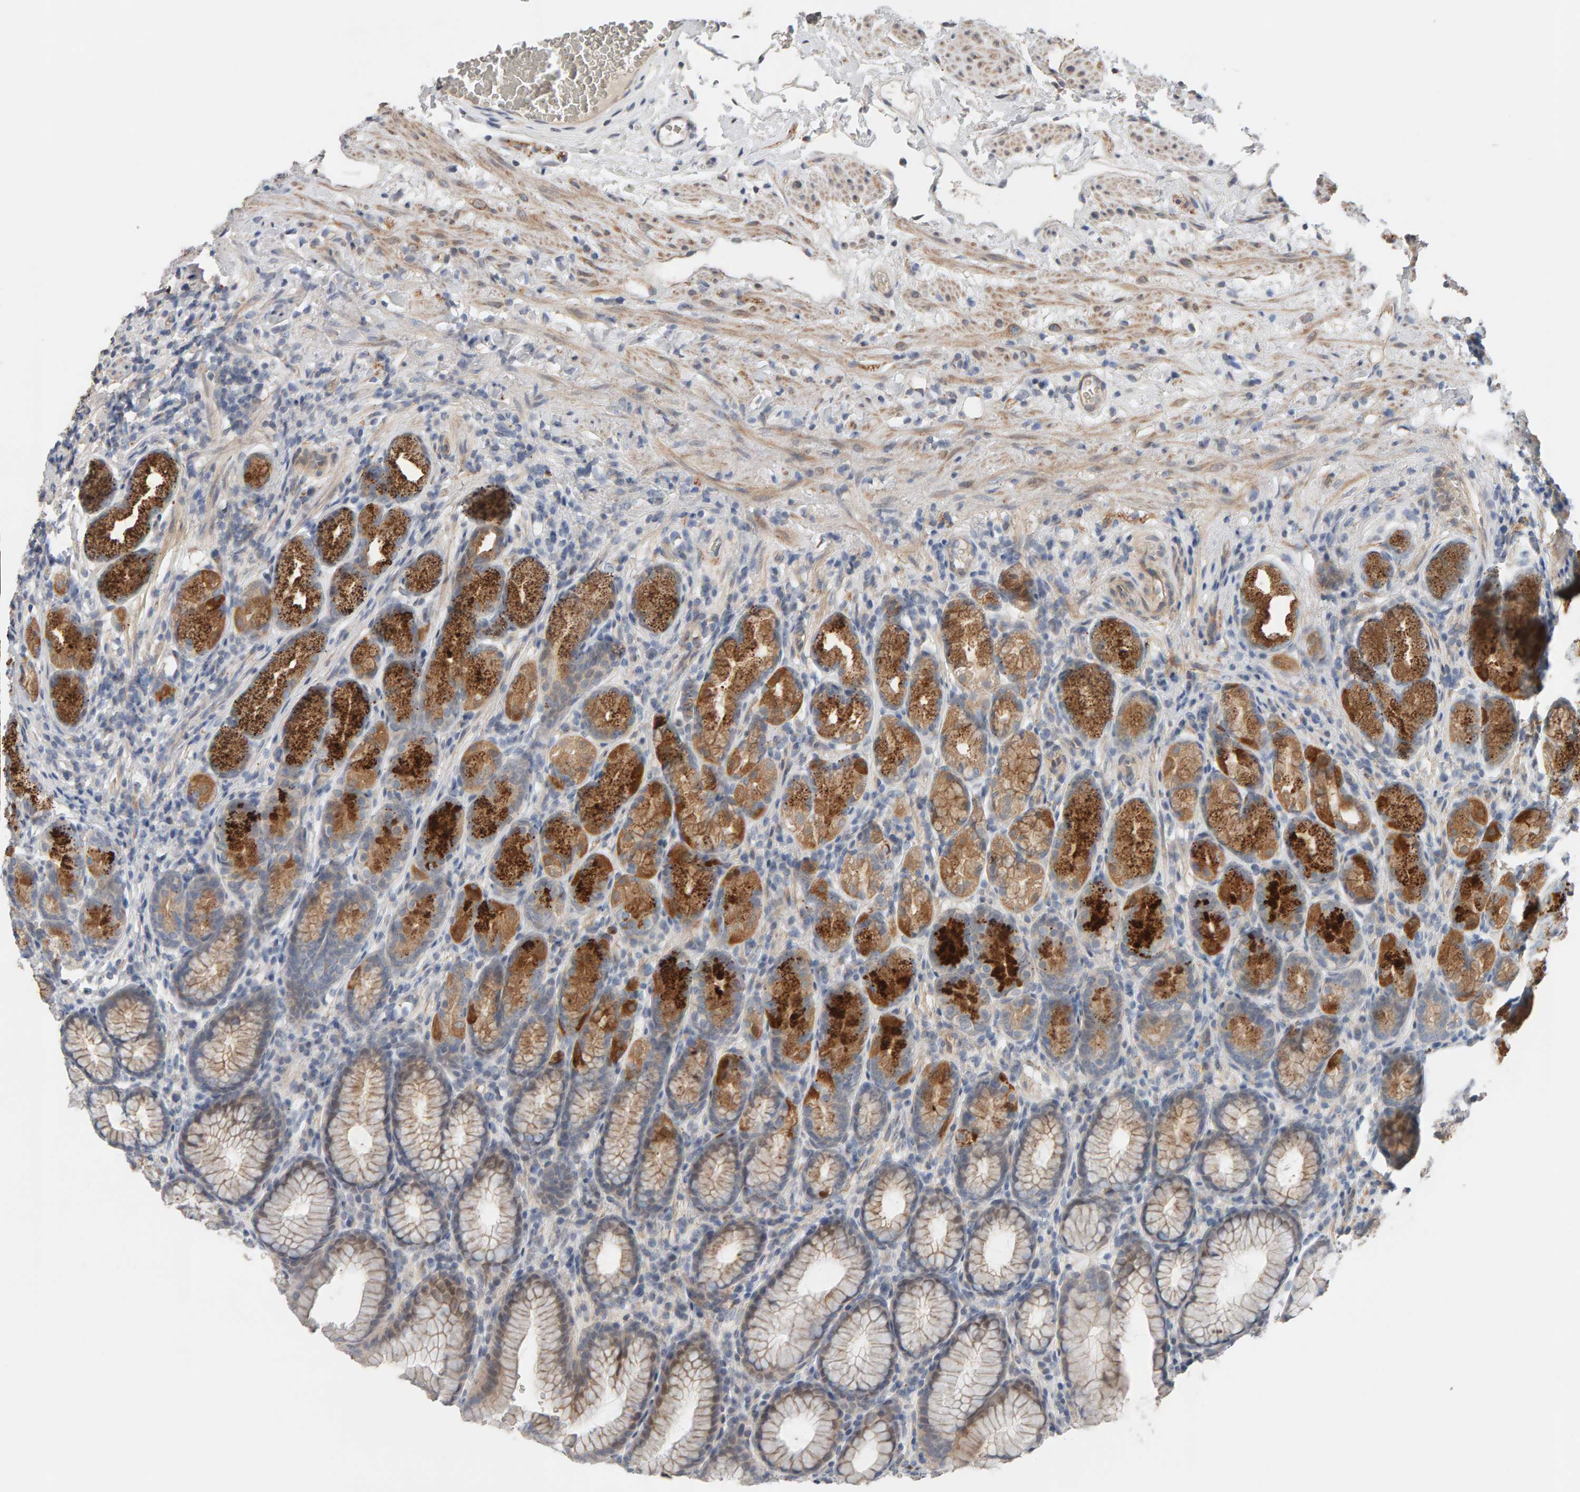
{"staining": {"intensity": "strong", "quantity": ">75%", "location": "cytoplasmic/membranous"}, "tissue": "stomach", "cell_type": "Glandular cells", "image_type": "normal", "snomed": [{"axis": "morphology", "description": "Normal tissue, NOS"}, {"axis": "topography", "description": "Stomach"}], "caption": "Stomach stained with DAB immunohistochemistry (IHC) displays high levels of strong cytoplasmic/membranous expression in approximately >75% of glandular cells.", "gene": "IPPK", "patient": {"sex": "male", "age": 42}}